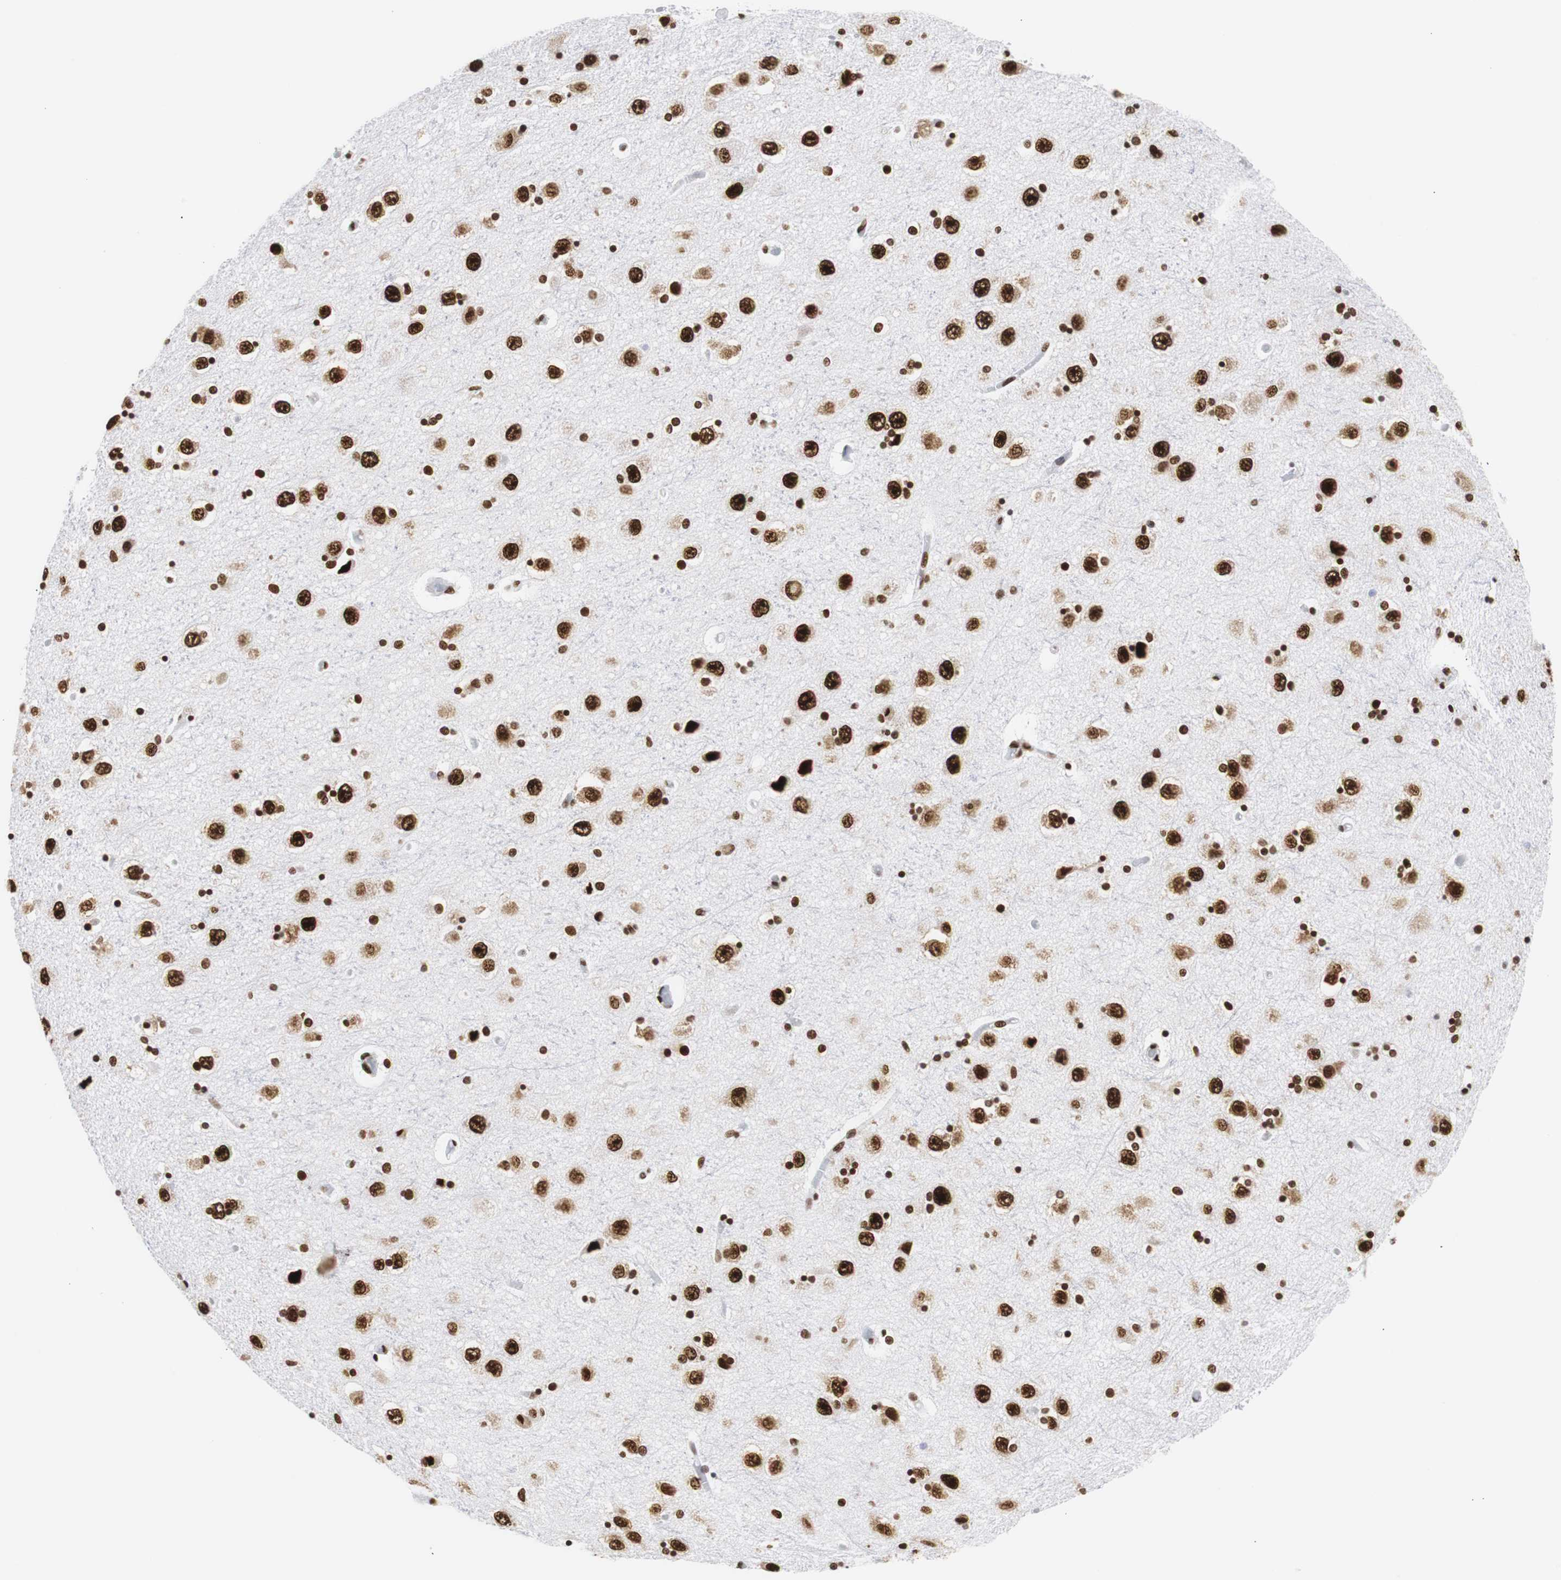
{"staining": {"intensity": "strong", "quantity": ">75%", "location": "nuclear"}, "tissue": "hippocampus", "cell_type": "Glial cells", "image_type": "normal", "snomed": [{"axis": "morphology", "description": "Normal tissue, NOS"}, {"axis": "topography", "description": "Hippocampus"}], "caption": "Immunohistochemistry of normal hippocampus exhibits high levels of strong nuclear positivity in about >75% of glial cells.", "gene": "HNRNPH2", "patient": {"sex": "female", "age": 54}}